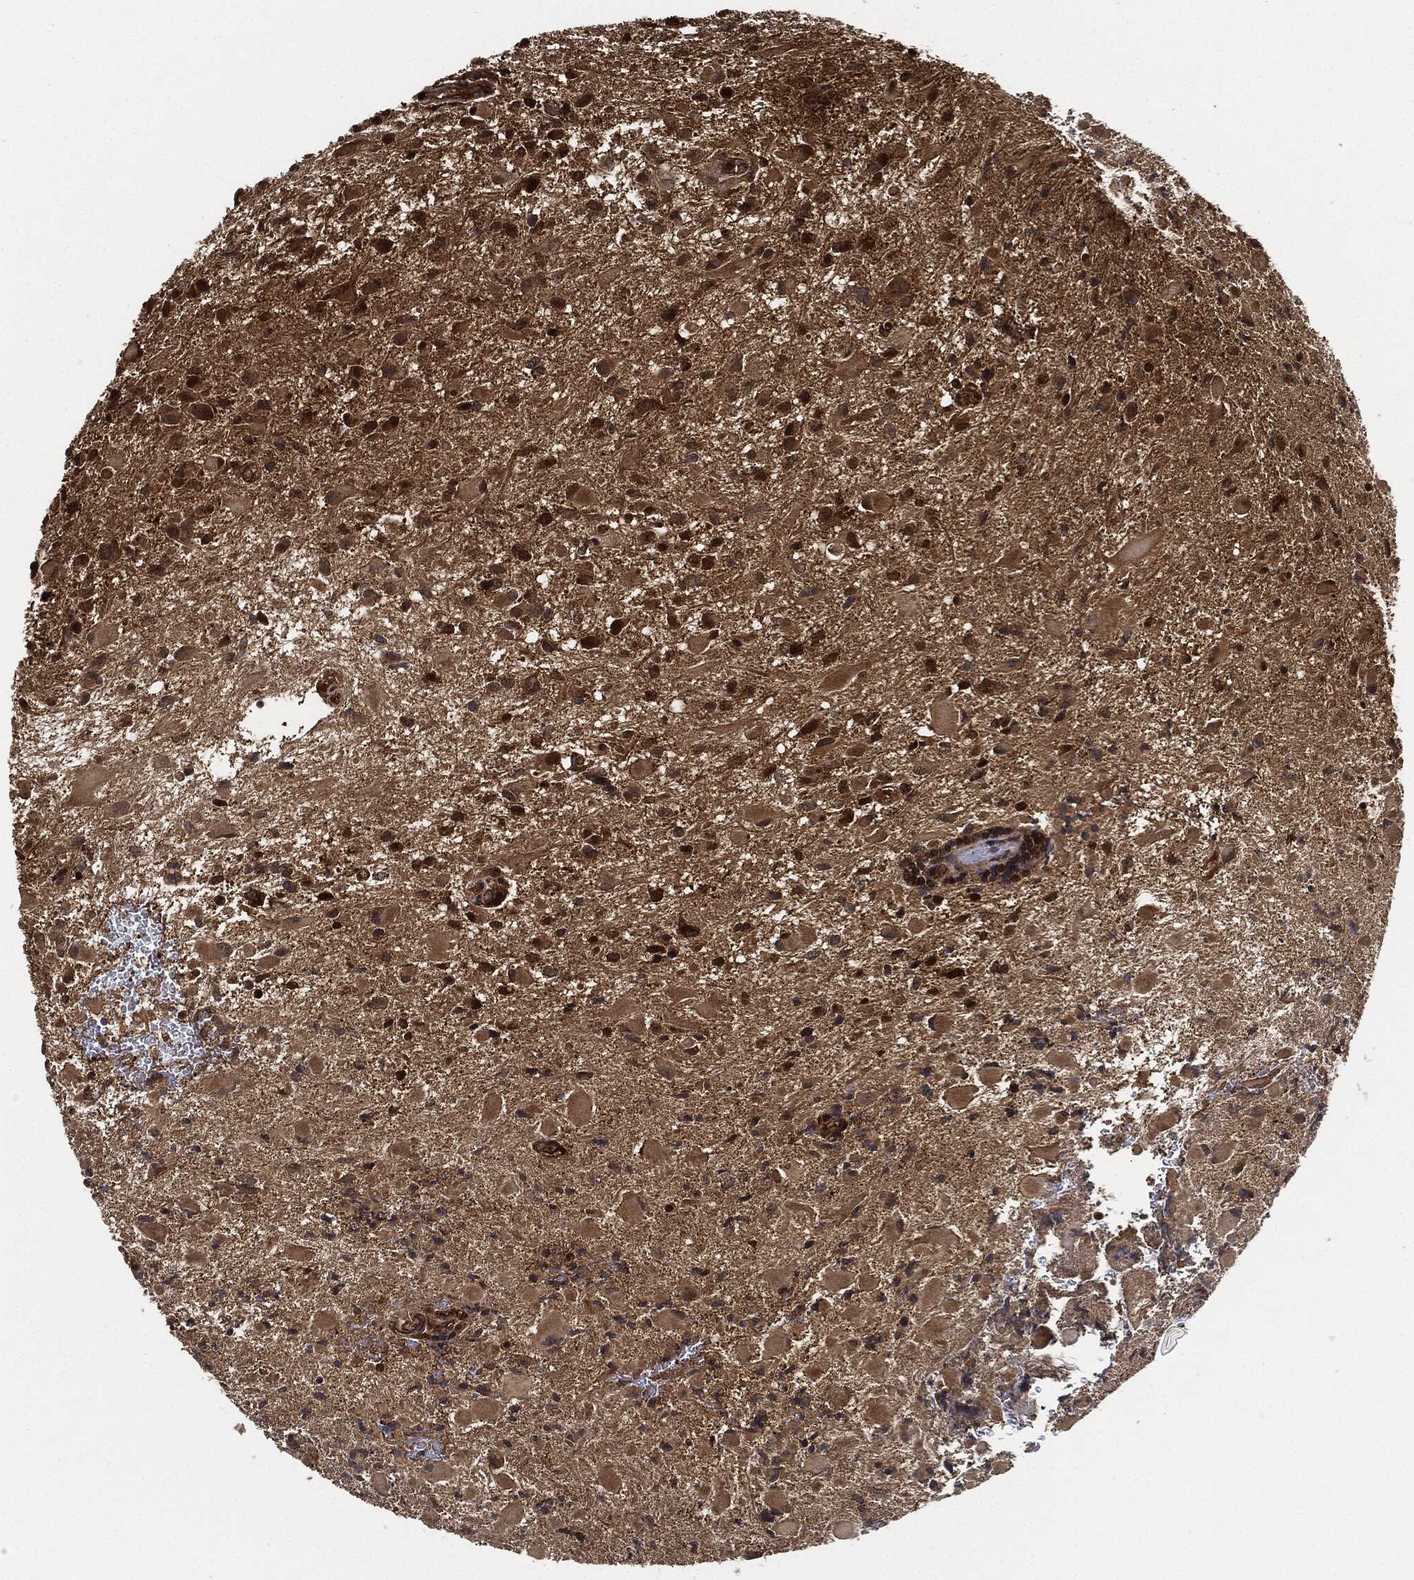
{"staining": {"intensity": "moderate", "quantity": ">75%", "location": "cytoplasmic/membranous"}, "tissue": "glioma", "cell_type": "Tumor cells", "image_type": "cancer", "snomed": [{"axis": "morphology", "description": "Glioma, malignant, Low grade"}, {"axis": "topography", "description": "Brain"}], "caption": "Immunohistochemical staining of glioma shows medium levels of moderate cytoplasmic/membranous protein expression in approximately >75% of tumor cells.", "gene": "CEP290", "patient": {"sex": "female", "age": 32}}